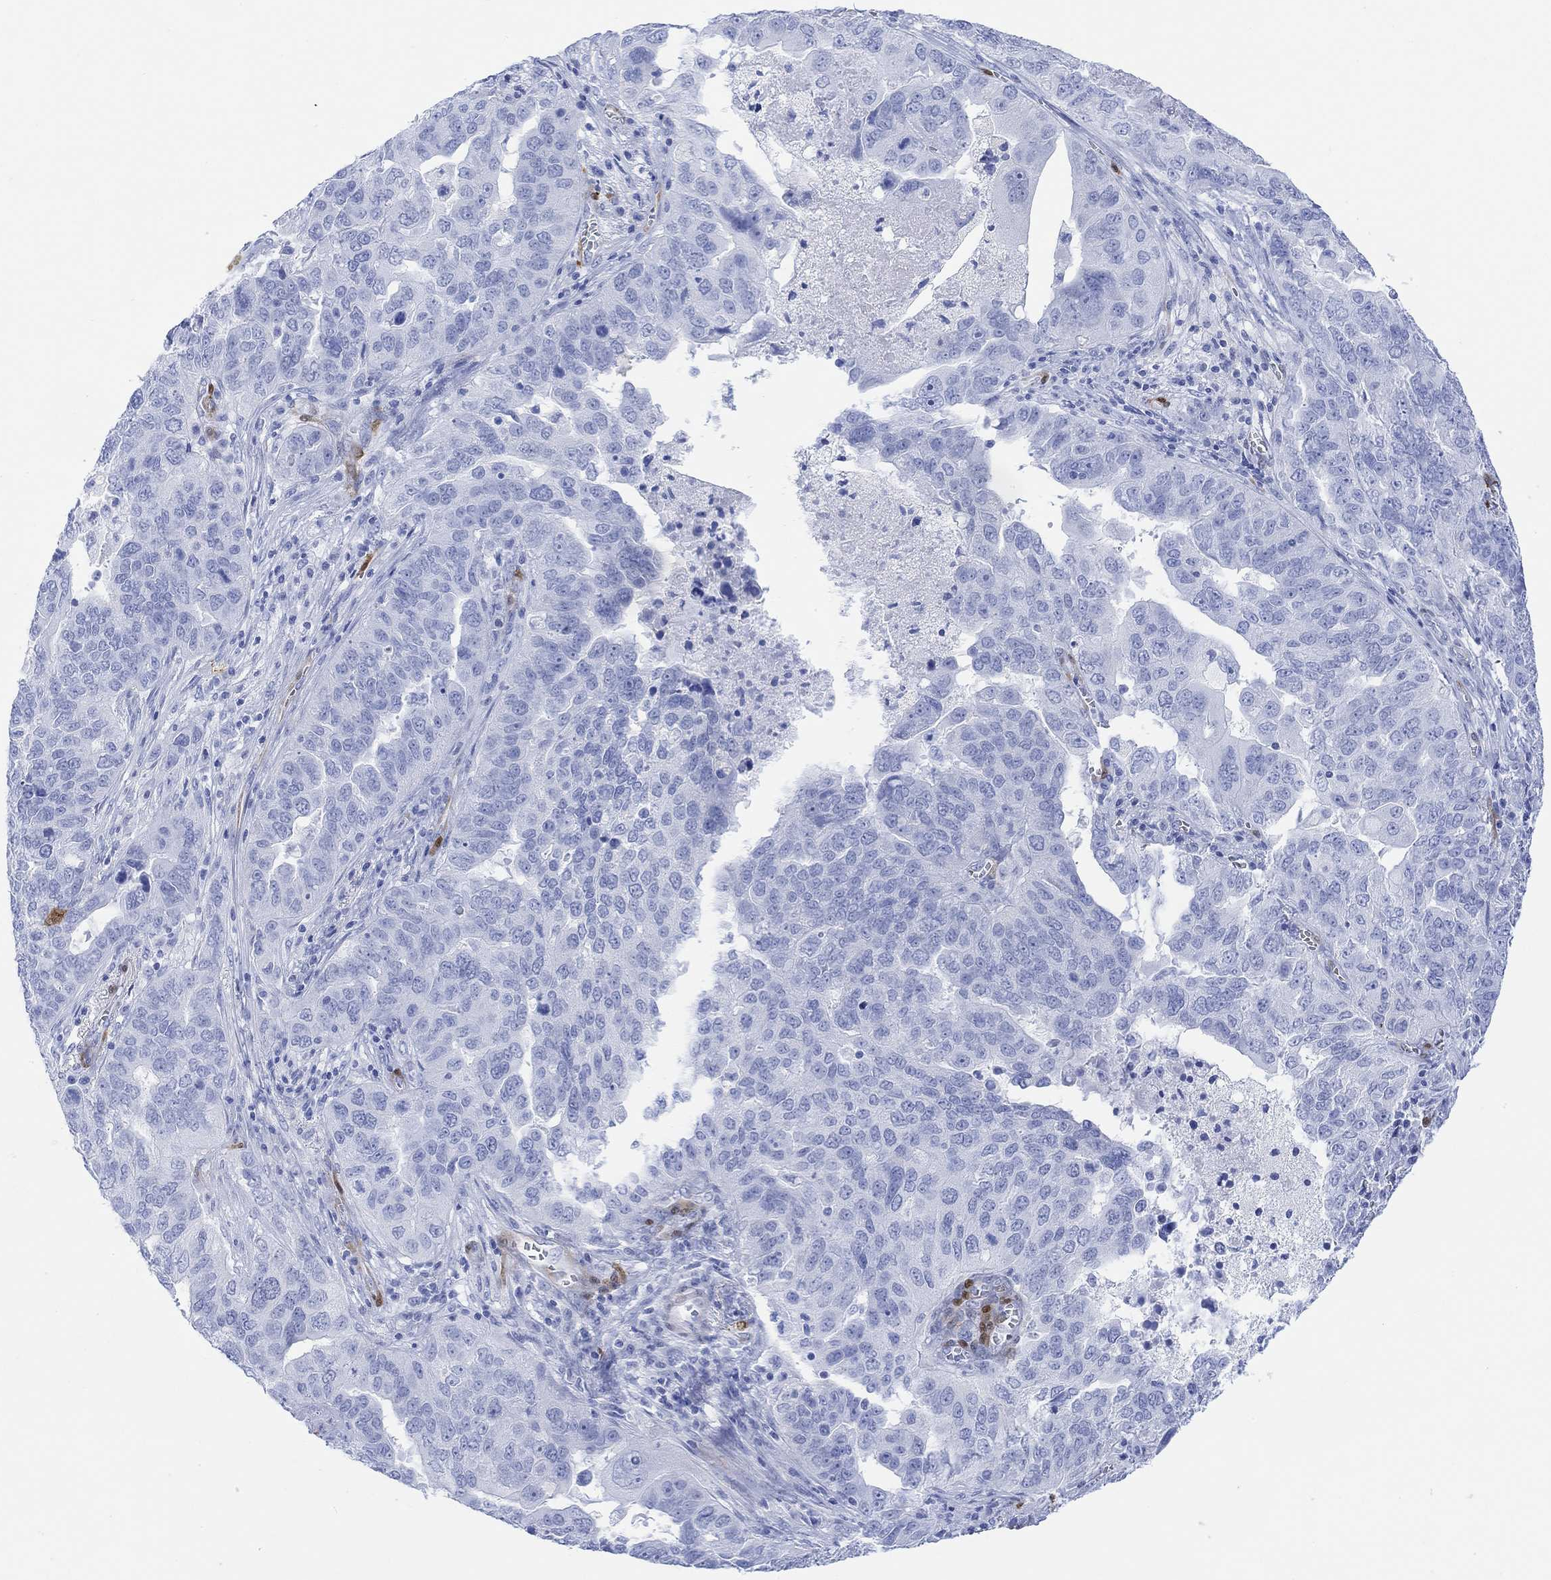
{"staining": {"intensity": "negative", "quantity": "none", "location": "none"}, "tissue": "ovarian cancer", "cell_type": "Tumor cells", "image_type": "cancer", "snomed": [{"axis": "morphology", "description": "Carcinoma, endometroid"}, {"axis": "topography", "description": "Soft tissue"}, {"axis": "topography", "description": "Ovary"}], "caption": "Photomicrograph shows no significant protein positivity in tumor cells of endometroid carcinoma (ovarian).", "gene": "TPPP3", "patient": {"sex": "female", "age": 52}}